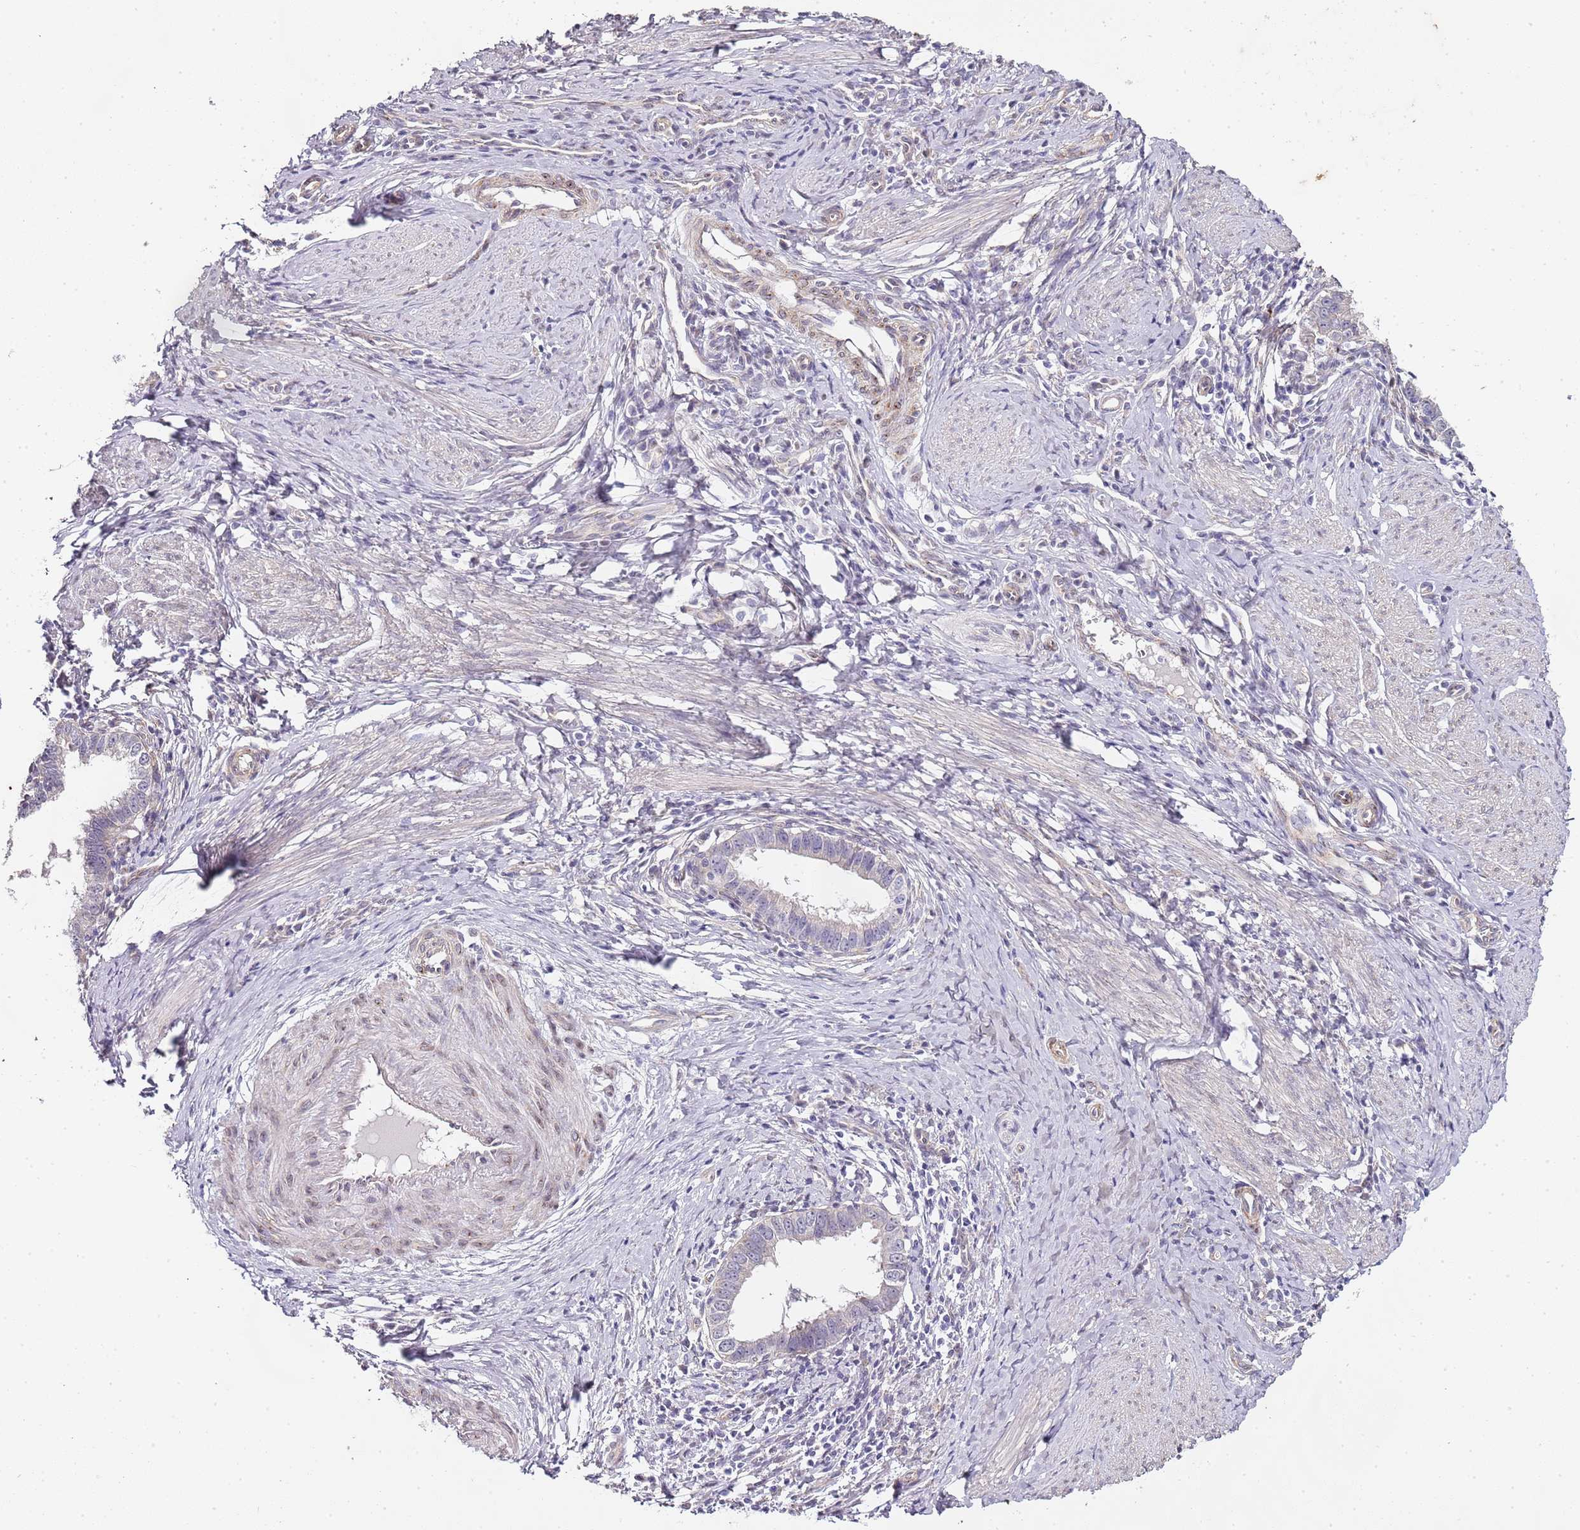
{"staining": {"intensity": "negative", "quantity": "none", "location": "none"}, "tissue": "cervical cancer", "cell_type": "Tumor cells", "image_type": "cancer", "snomed": [{"axis": "morphology", "description": "Adenocarcinoma, NOS"}, {"axis": "topography", "description": "Cervix"}], "caption": "Tumor cells are negative for protein expression in human cervical adenocarcinoma.", "gene": "TBC1D9", "patient": {"sex": "female", "age": 36}}